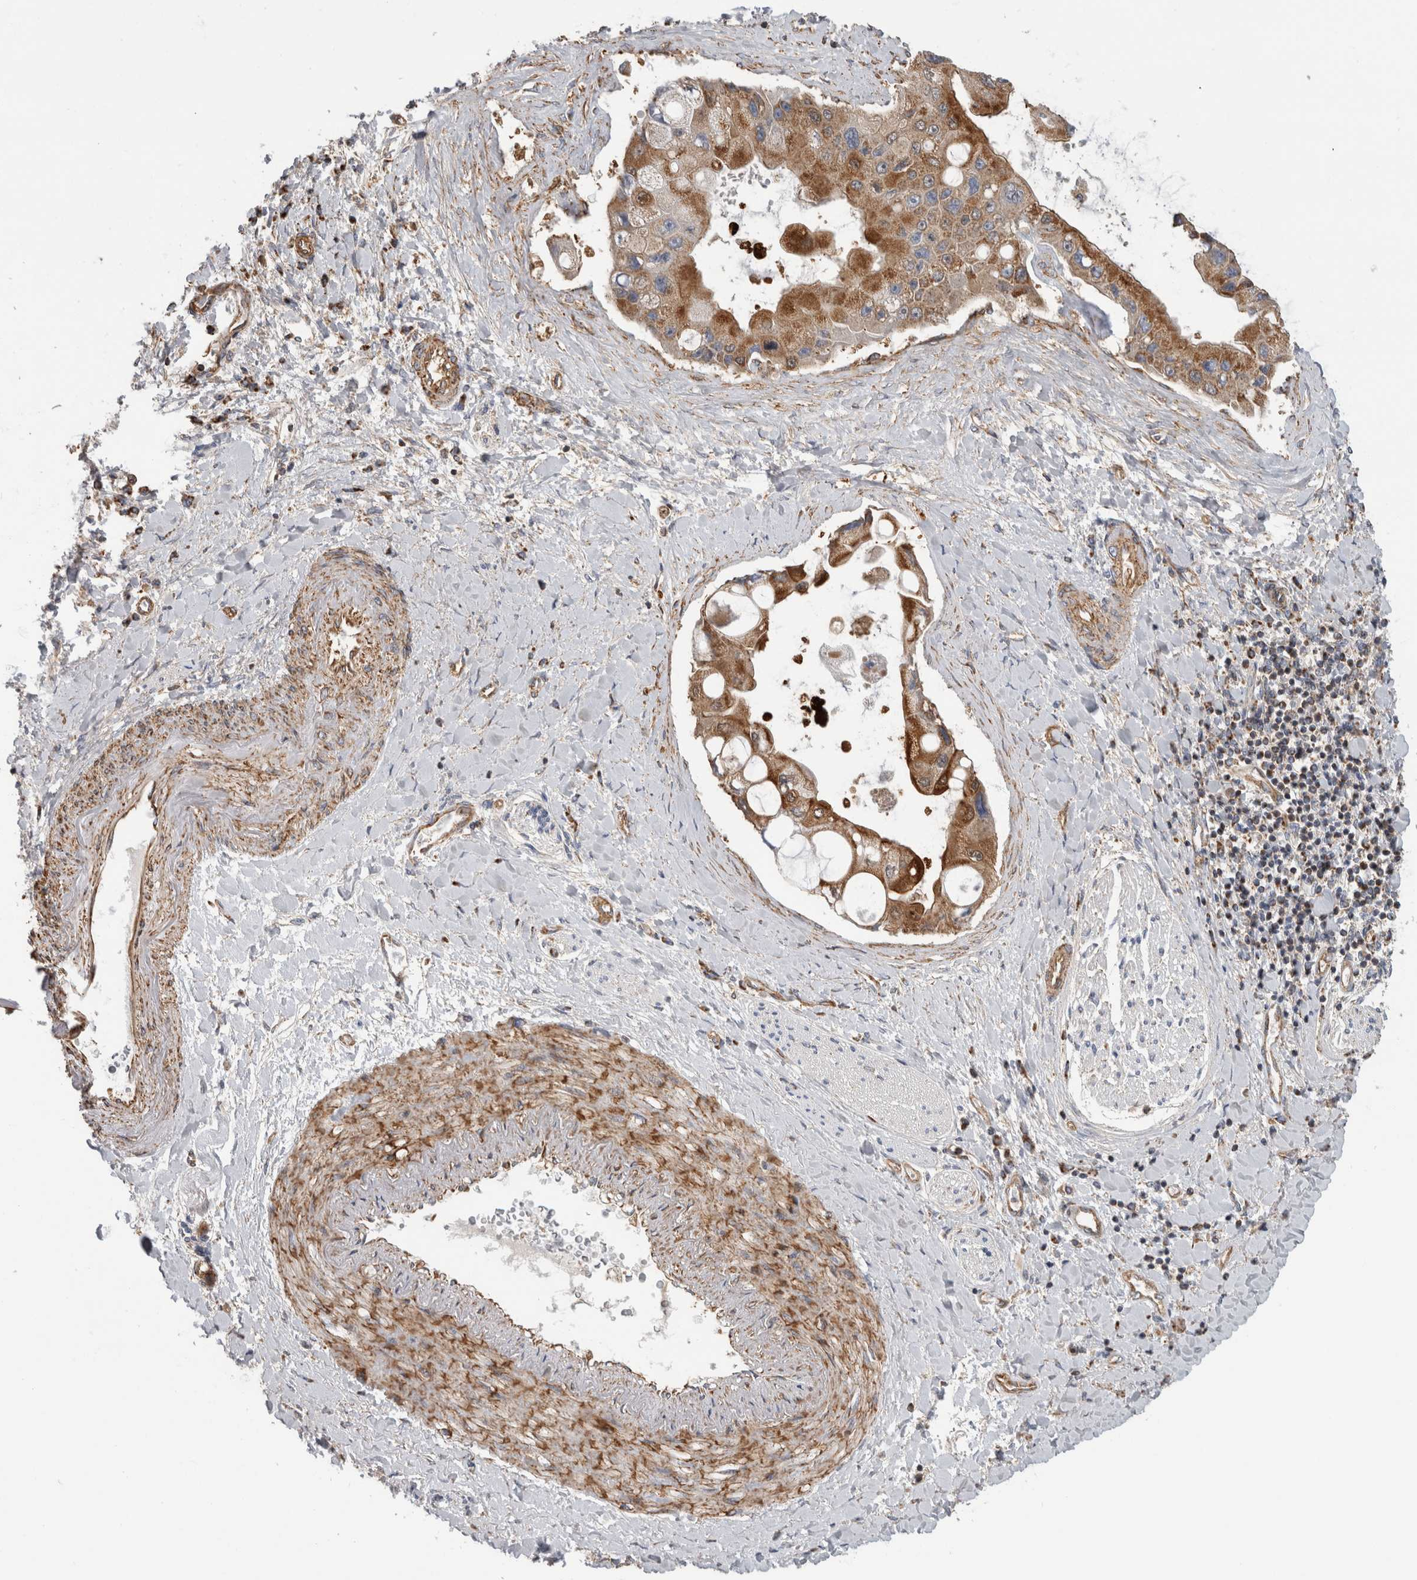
{"staining": {"intensity": "moderate", "quantity": ">75%", "location": "cytoplasmic/membranous"}, "tissue": "liver cancer", "cell_type": "Tumor cells", "image_type": "cancer", "snomed": [{"axis": "morphology", "description": "Cholangiocarcinoma"}, {"axis": "topography", "description": "Liver"}], "caption": "A photomicrograph of cholangiocarcinoma (liver) stained for a protein reveals moderate cytoplasmic/membranous brown staining in tumor cells. The protein of interest is shown in brown color, while the nuclei are stained blue.", "gene": "SFXN2", "patient": {"sex": "male", "age": 50}}